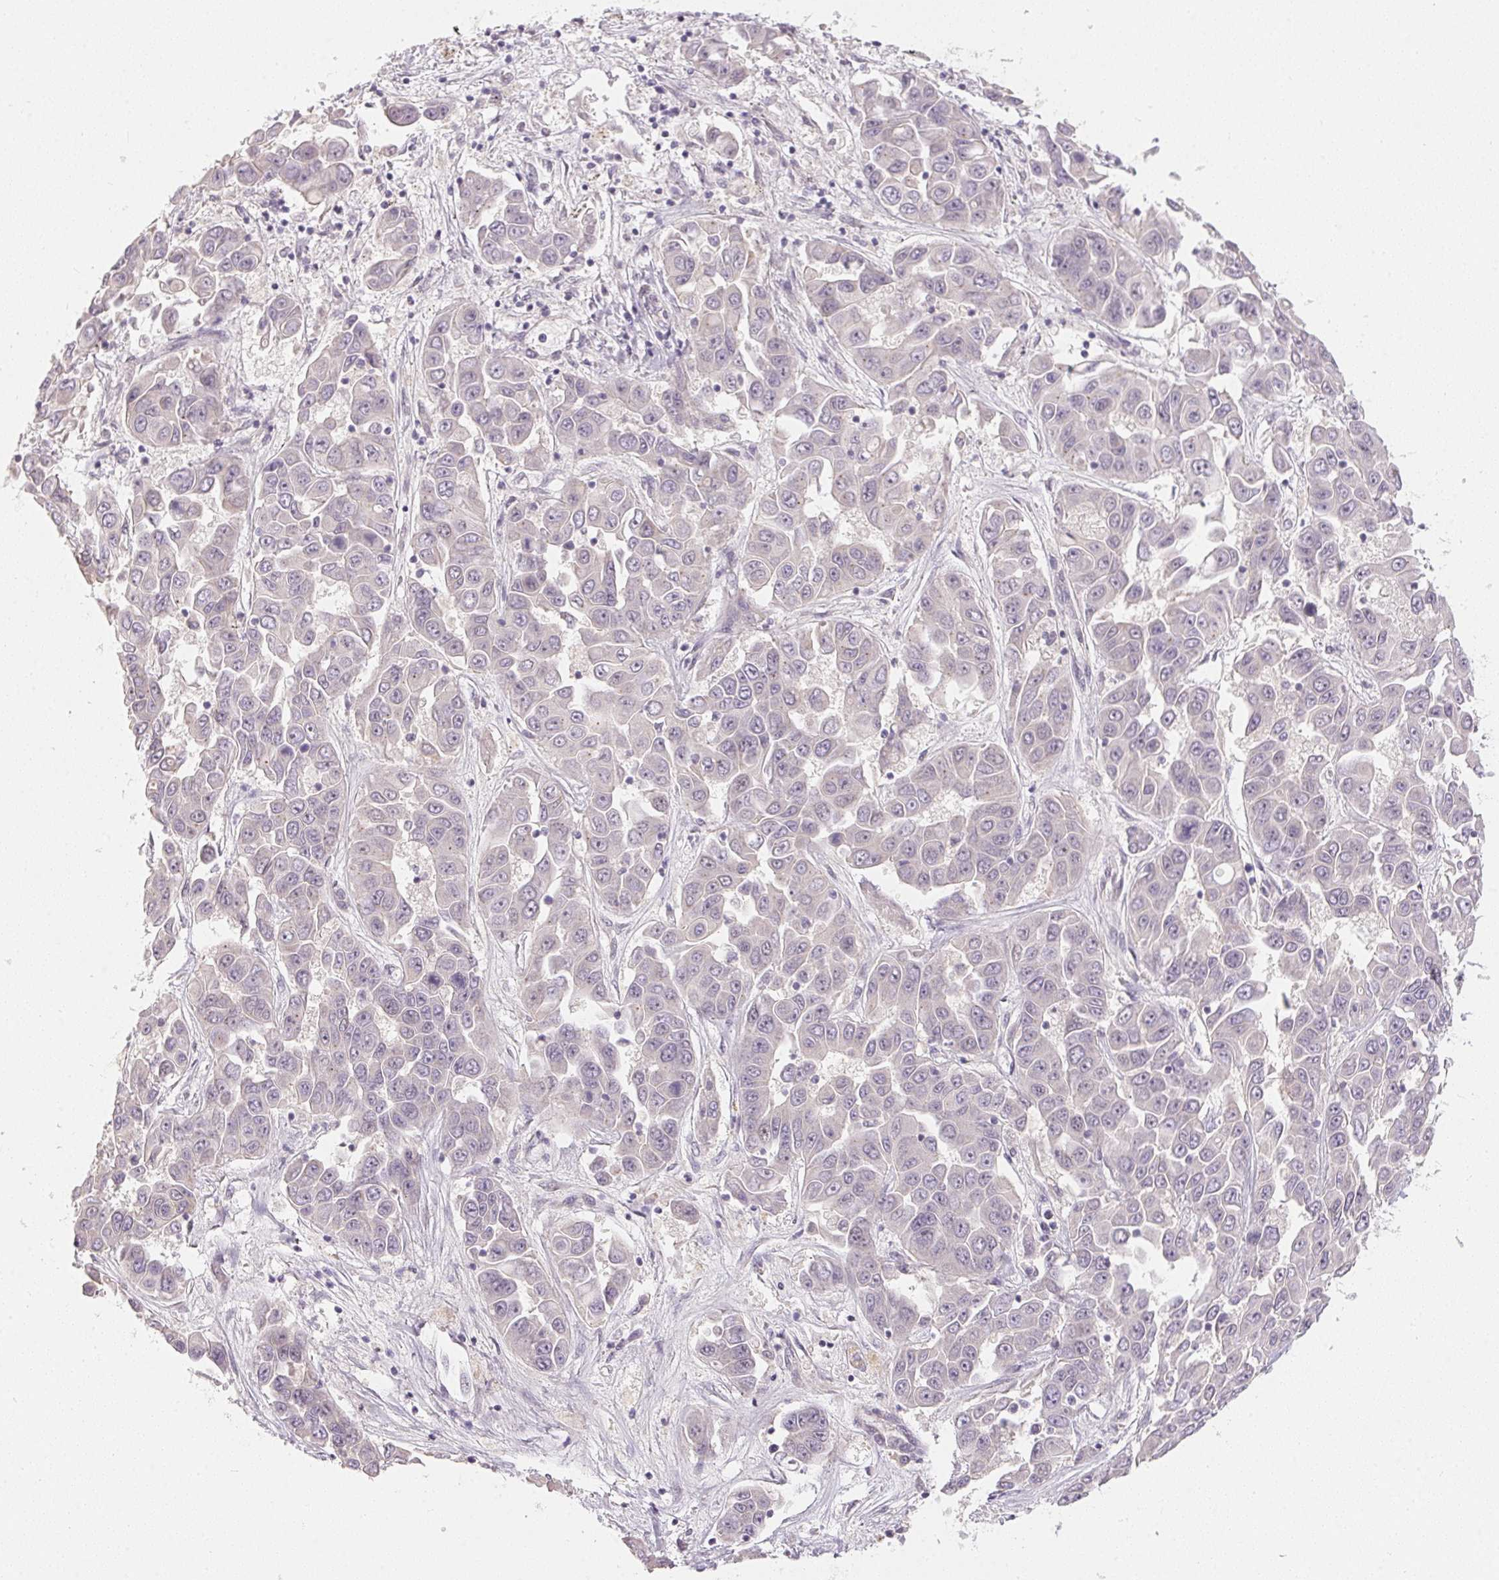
{"staining": {"intensity": "negative", "quantity": "none", "location": "none"}, "tissue": "liver cancer", "cell_type": "Tumor cells", "image_type": "cancer", "snomed": [{"axis": "morphology", "description": "Cholangiocarcinoma"}, {"axis": "topography", "description": "Liver"}], "caption": "High power microscopy image of an immunohistochemistry image of liver cancer (cholangiocarcinoma), revealing no significant expression in tumor cells.", "gene": "TTC23L", "patient": {"sex": "female", "age": 52}}